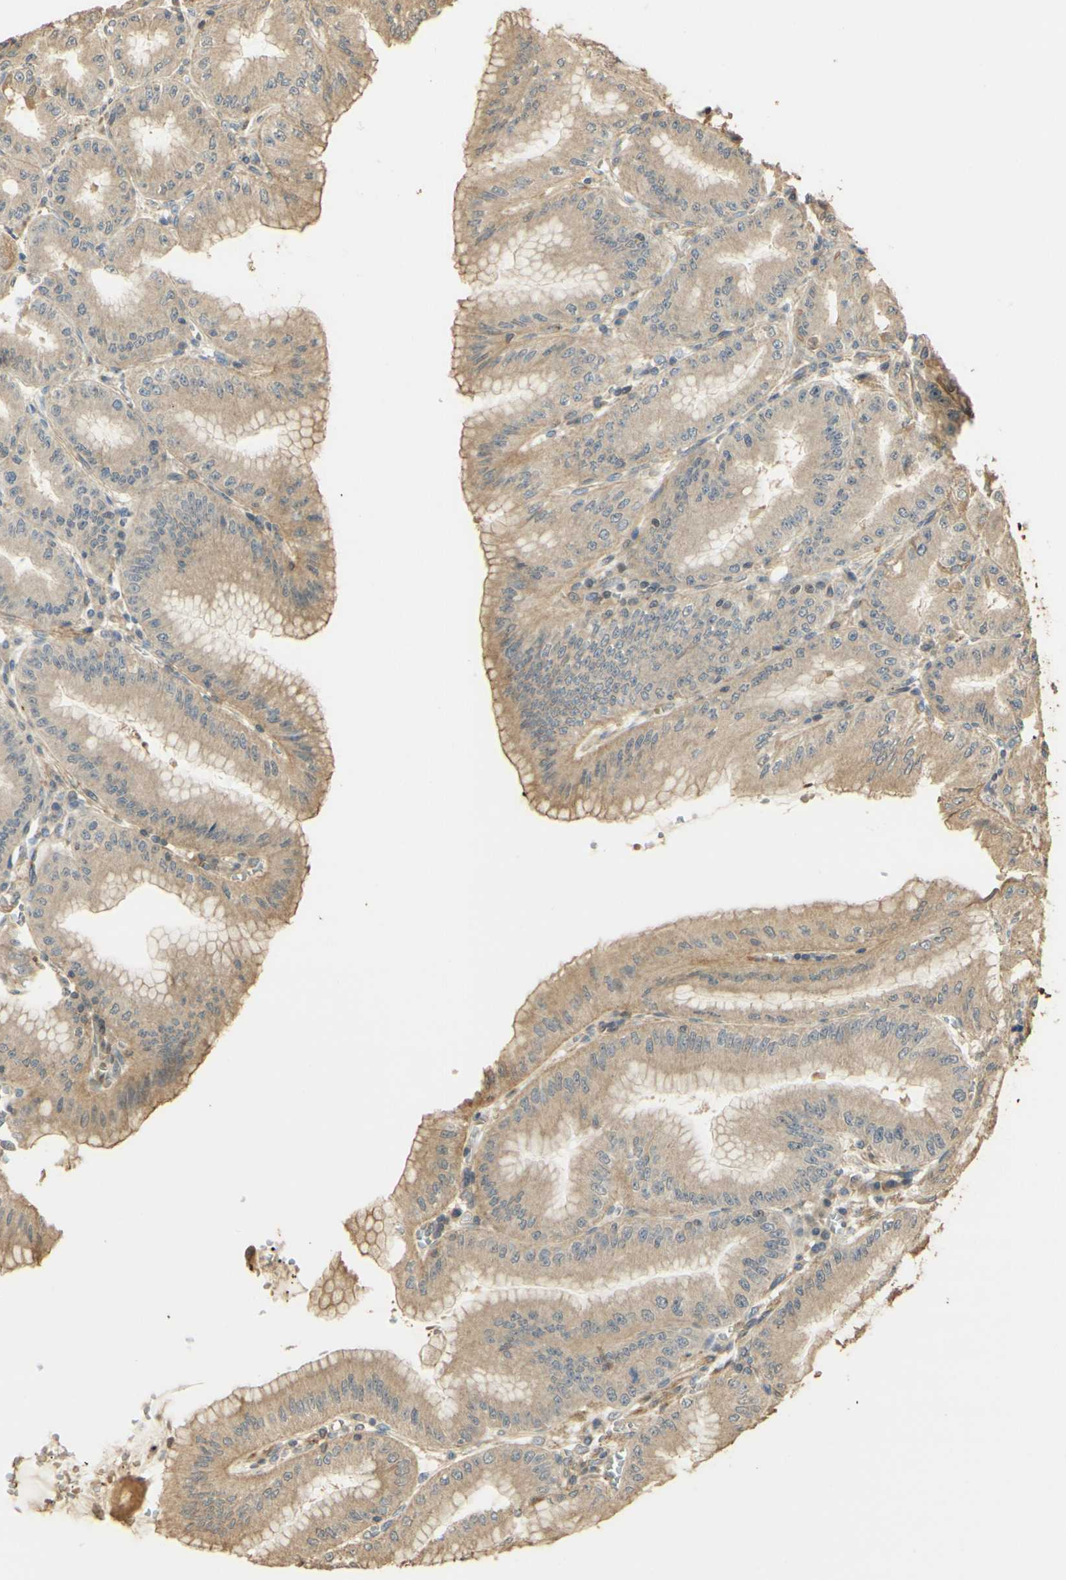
{"staining": {"intensity": "weak", "quantity": ">75%", "location": "cytoplasmic/membranous"}, "tissue": "stomach", "cell_type": "Glandular cells", "image_type": "normal", "snomed": [{"axis": "morphology", "description": "Normal tissue, NOS"}, {"axis": "topography", "description": "Stomach, lower"}], "caption": "Brown immunohistochemical staining in benign stomach exhibits weak cytoplasmic/membranous positivity in about >75% of glandular cells.", "gene": "AGER", "patient": {"sex": "male", "age": 71}}